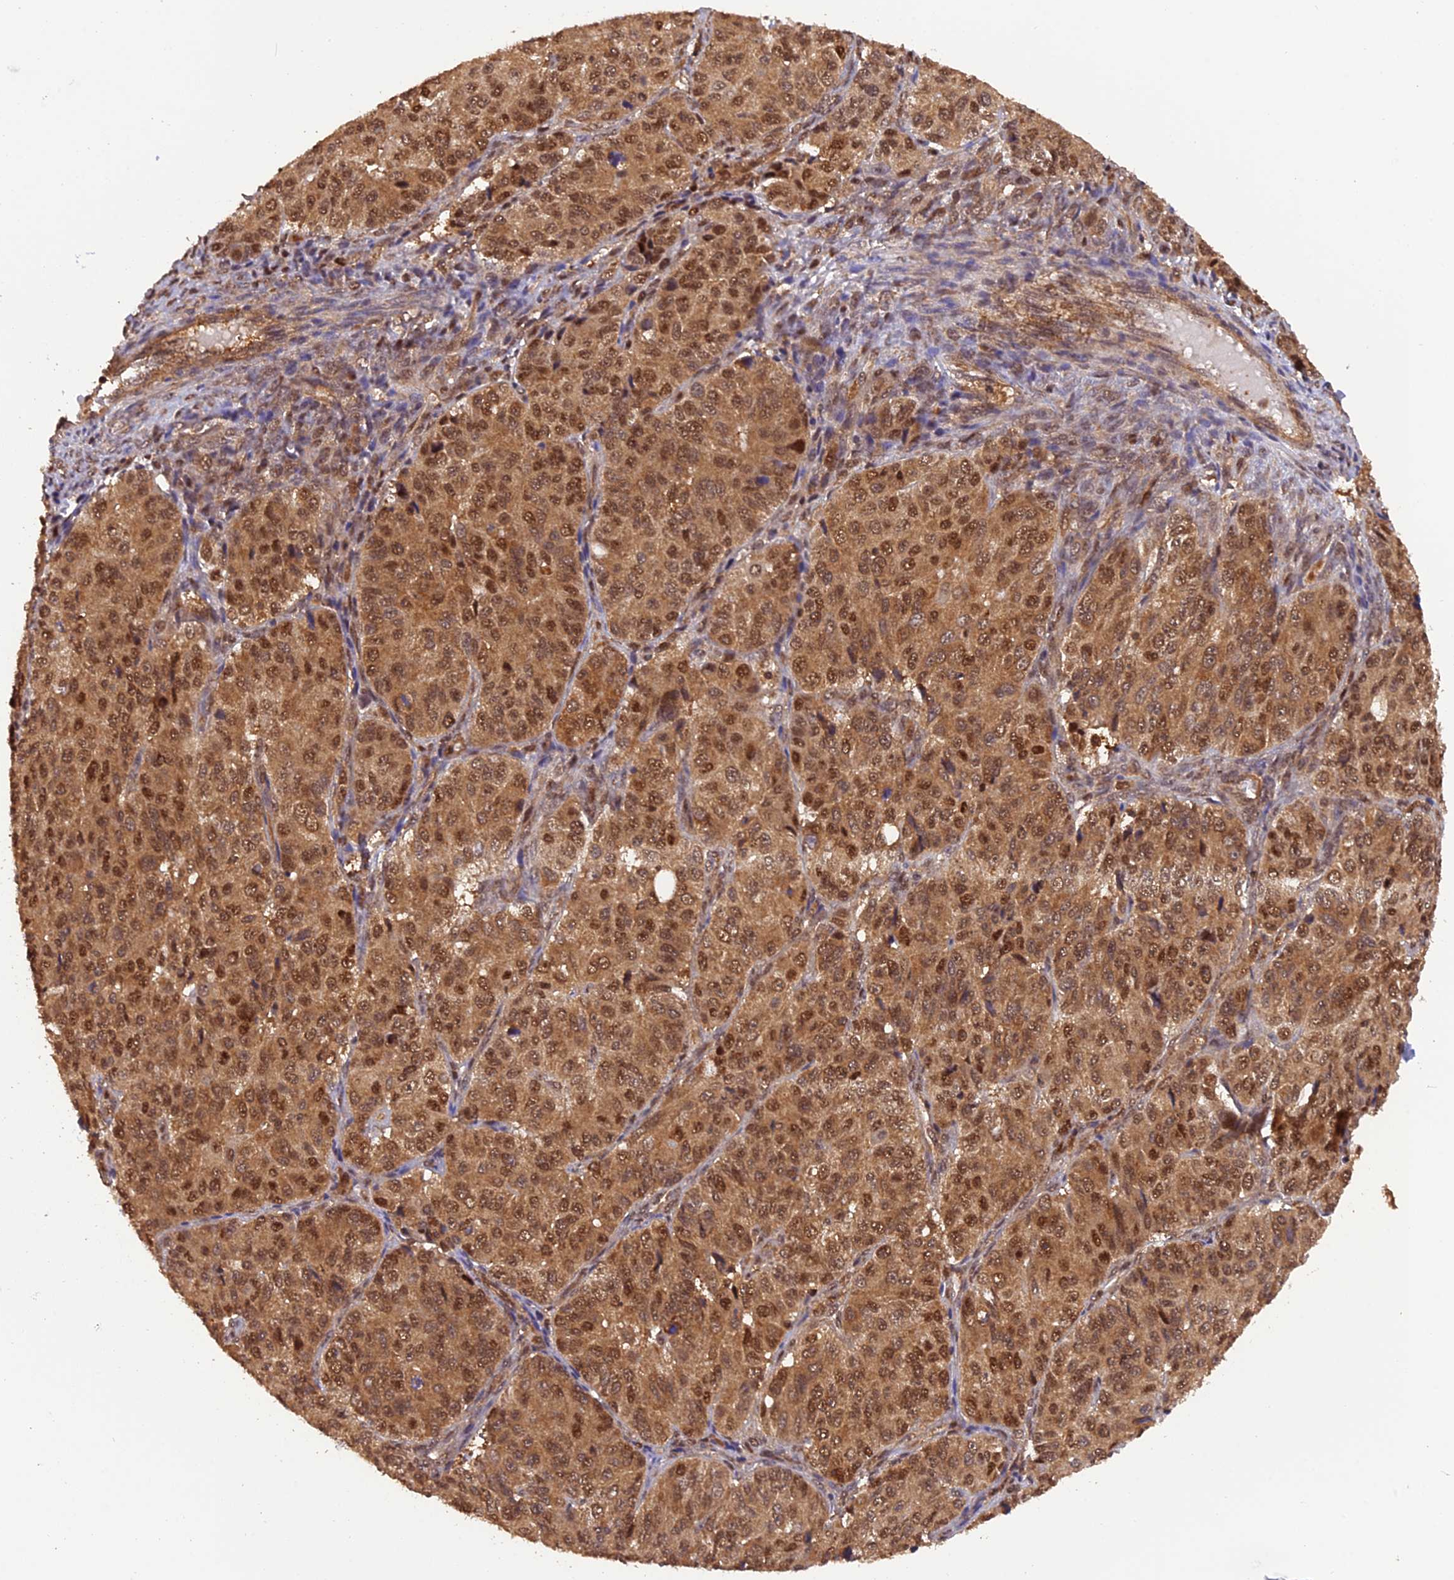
{"staining": {"intensity": "moderate", "quantity": ">75%", "location": "cytoplasmic/membranous,nuclear"}, "tissue": "ovarian cancer", "cell_type": "Tumor cells", "image_type": "cancer", "snomed": [{"axis": "morphology", "description": "Carcinoma, endometroid"}, {"axis": "topography", "description": "Ovary"}], "caption": "Endometroid carcinoma (ovarian) stained for a protein reveals moderate cytoplasmic/membranous and nuclear positivity in tumor cells.", "gene": "PSMB3", "patient": {"sex": "female", "age": 51}}